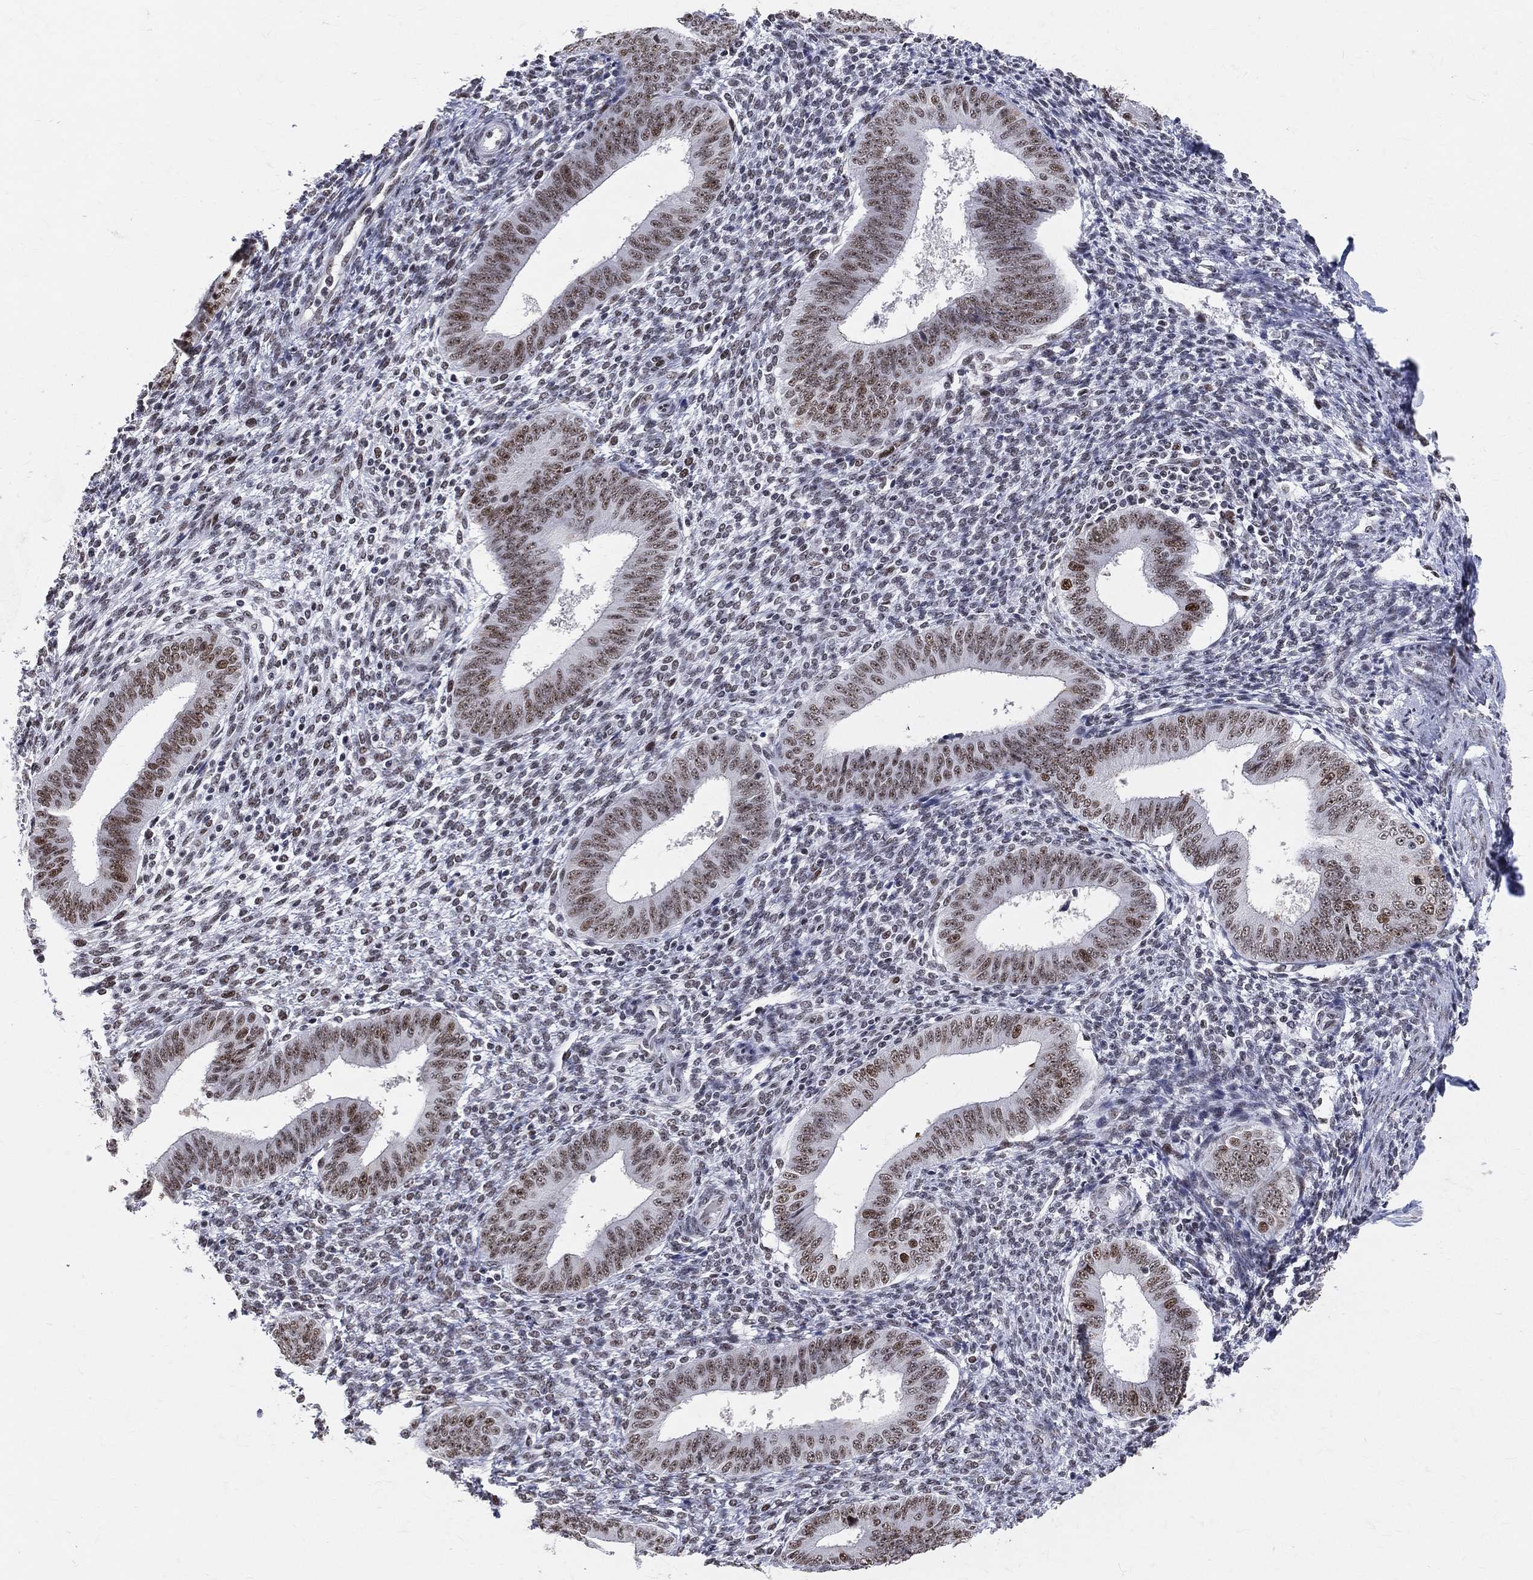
{"staining": {"intensity": "moderate", "quantity": "25%-75%", "location": "nuclear"}, "tissue": "endometrium", "cell_type": "Cells in endometrial stroma", "image_type": "normal", "snomed": [{"axis": "morphology", "description": "Normal tissue, NOS"}, {"axis": "topography", "description": "Endometrium"}], "caption": "This histopathology image shows IHC staining of unremarkable endometrium, with medium moderate nuclear positivity in approximately 25%-75% of cells in endometrial stroma.", "gene": "CDK7", "patient": {"sex": "female", "age": 39}}